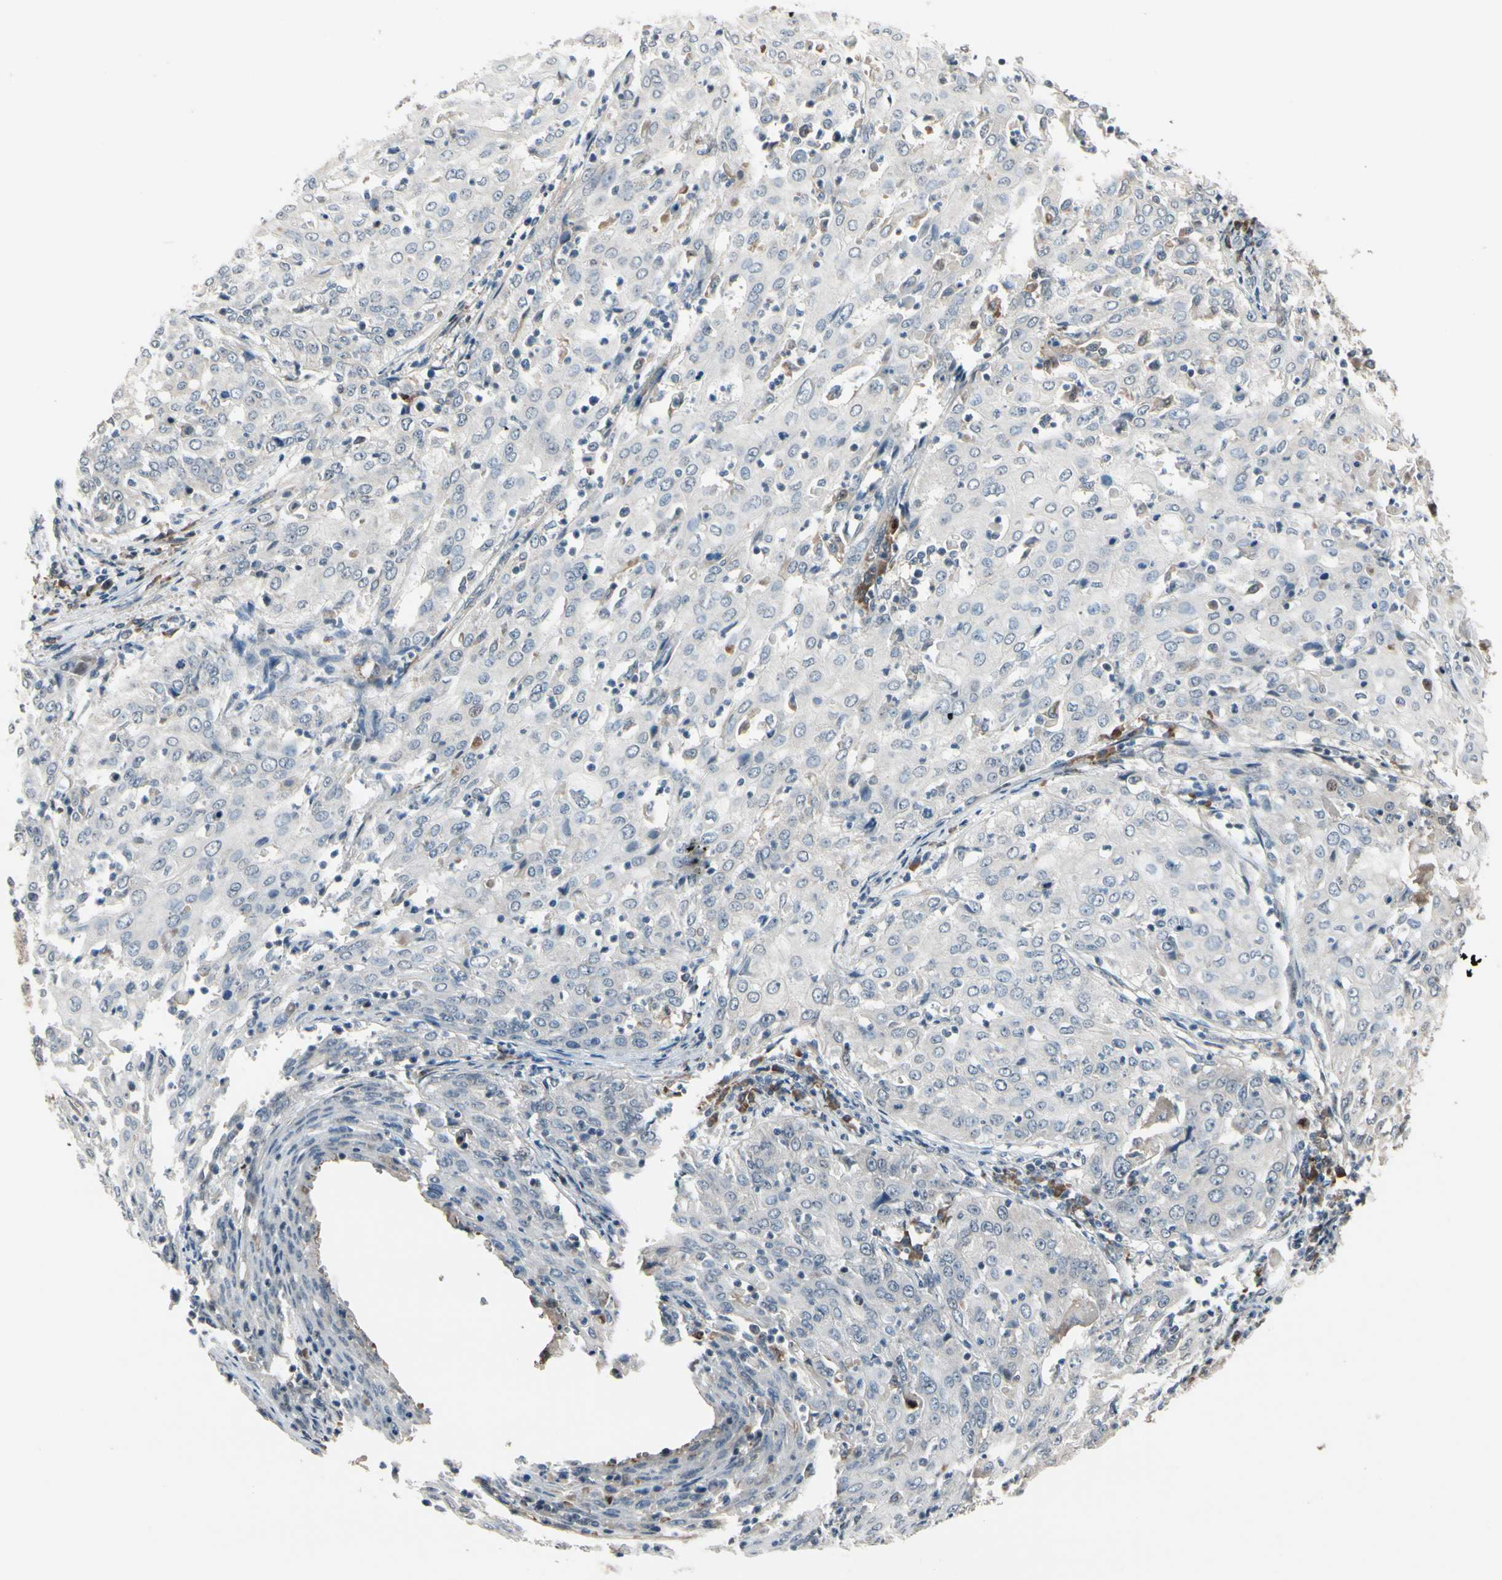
{"staining": {"intensity": "negative", "quantity": "none", "location": "none"}, "tissue": "cervical cancer", "cell_type": "Tumor cells", "image_type": "cancer", "snomed": [{"axis": "morphology", "description": "Squamous cell carcinoma, NOS"}, {"axis": "topography", "description": "Cervix"}], "caption": "Tumor cells show no significant staining in cervical cancer (squamous cell carcinoma).", "gene": "SNX29", "patient": {"sex": "female", "age": 39}}